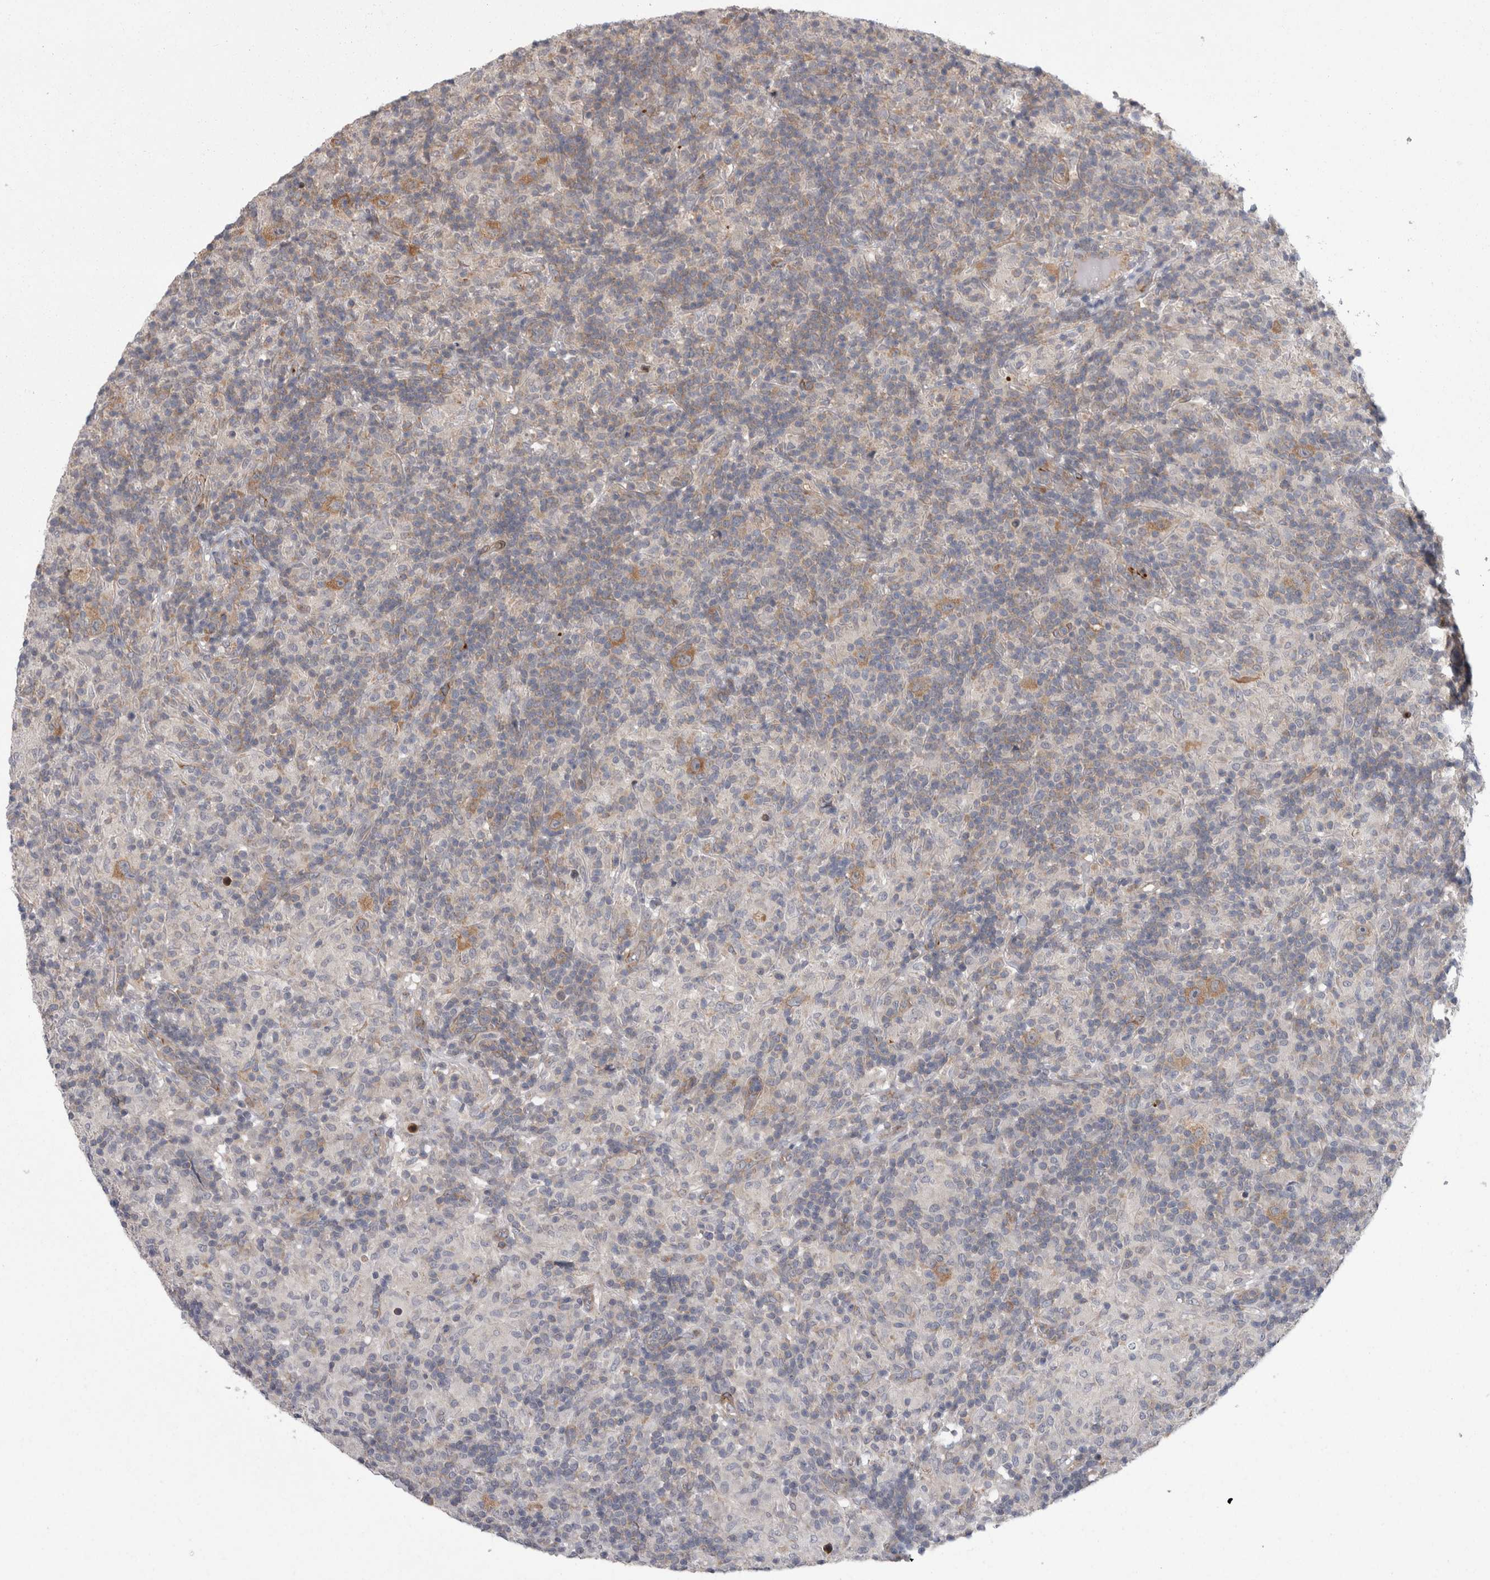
{"staining": {"intensity": "moderate", "quantity": ">75%", "location": "cytoplasmic/membranous"}, "tissue": "lymphoma", "cell_type": "Tumor cells", "image_type": "cancer", "snomed": [{"axis": "morphology", "description": "Hodgkin's disease, NOS"}, {"axis": "topography", "description": "Lymph node"}], "caption": "A micrograph of human Hodgkin's disease stained for a protein shows moderate cytoplasmic/membranous brown staining in tumor cells.", "gene": "DDX6", "patient": {"sex": "male", "age": 70}}